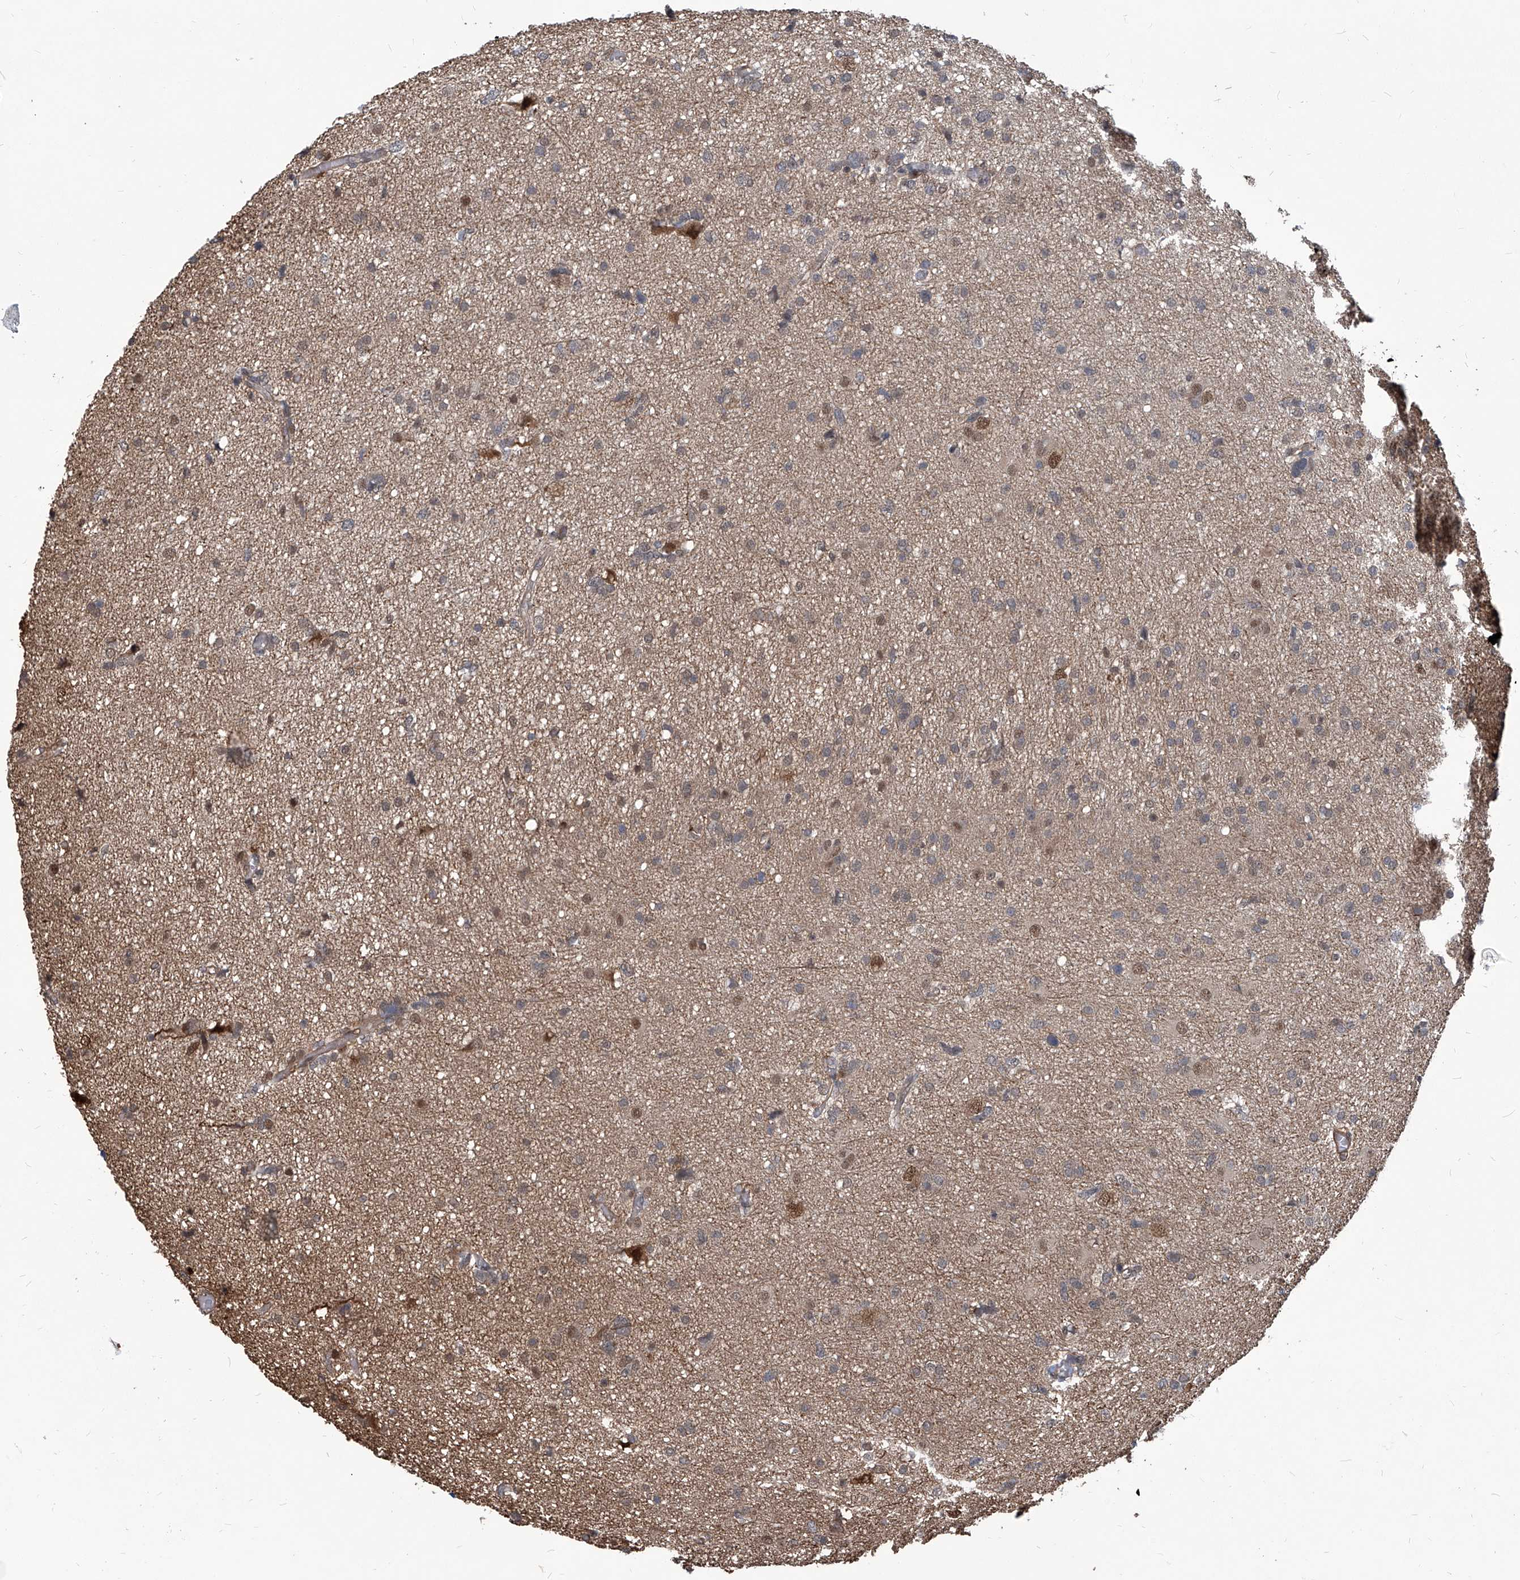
{"staining": {"intensity": "moderate", "quantity": "<25%", "location": "nuclear"}, "tissue": "glioma", "cell_type": "Tumor cells", "image_type": "cancer", "snomed": [{"axis": "morphology", "description": "Glioma, malignant, High grade"}, {"axis": "topography", "description": "Brain"}], "caption": "Malignant glioma (high-grade) stained with immunohistochemistry (IHC) demonstrates moderate nuclear staining in about <25% of tumor cells.", "gene": "PSMB1", "patient": {"sex": "female", "age": 59}}